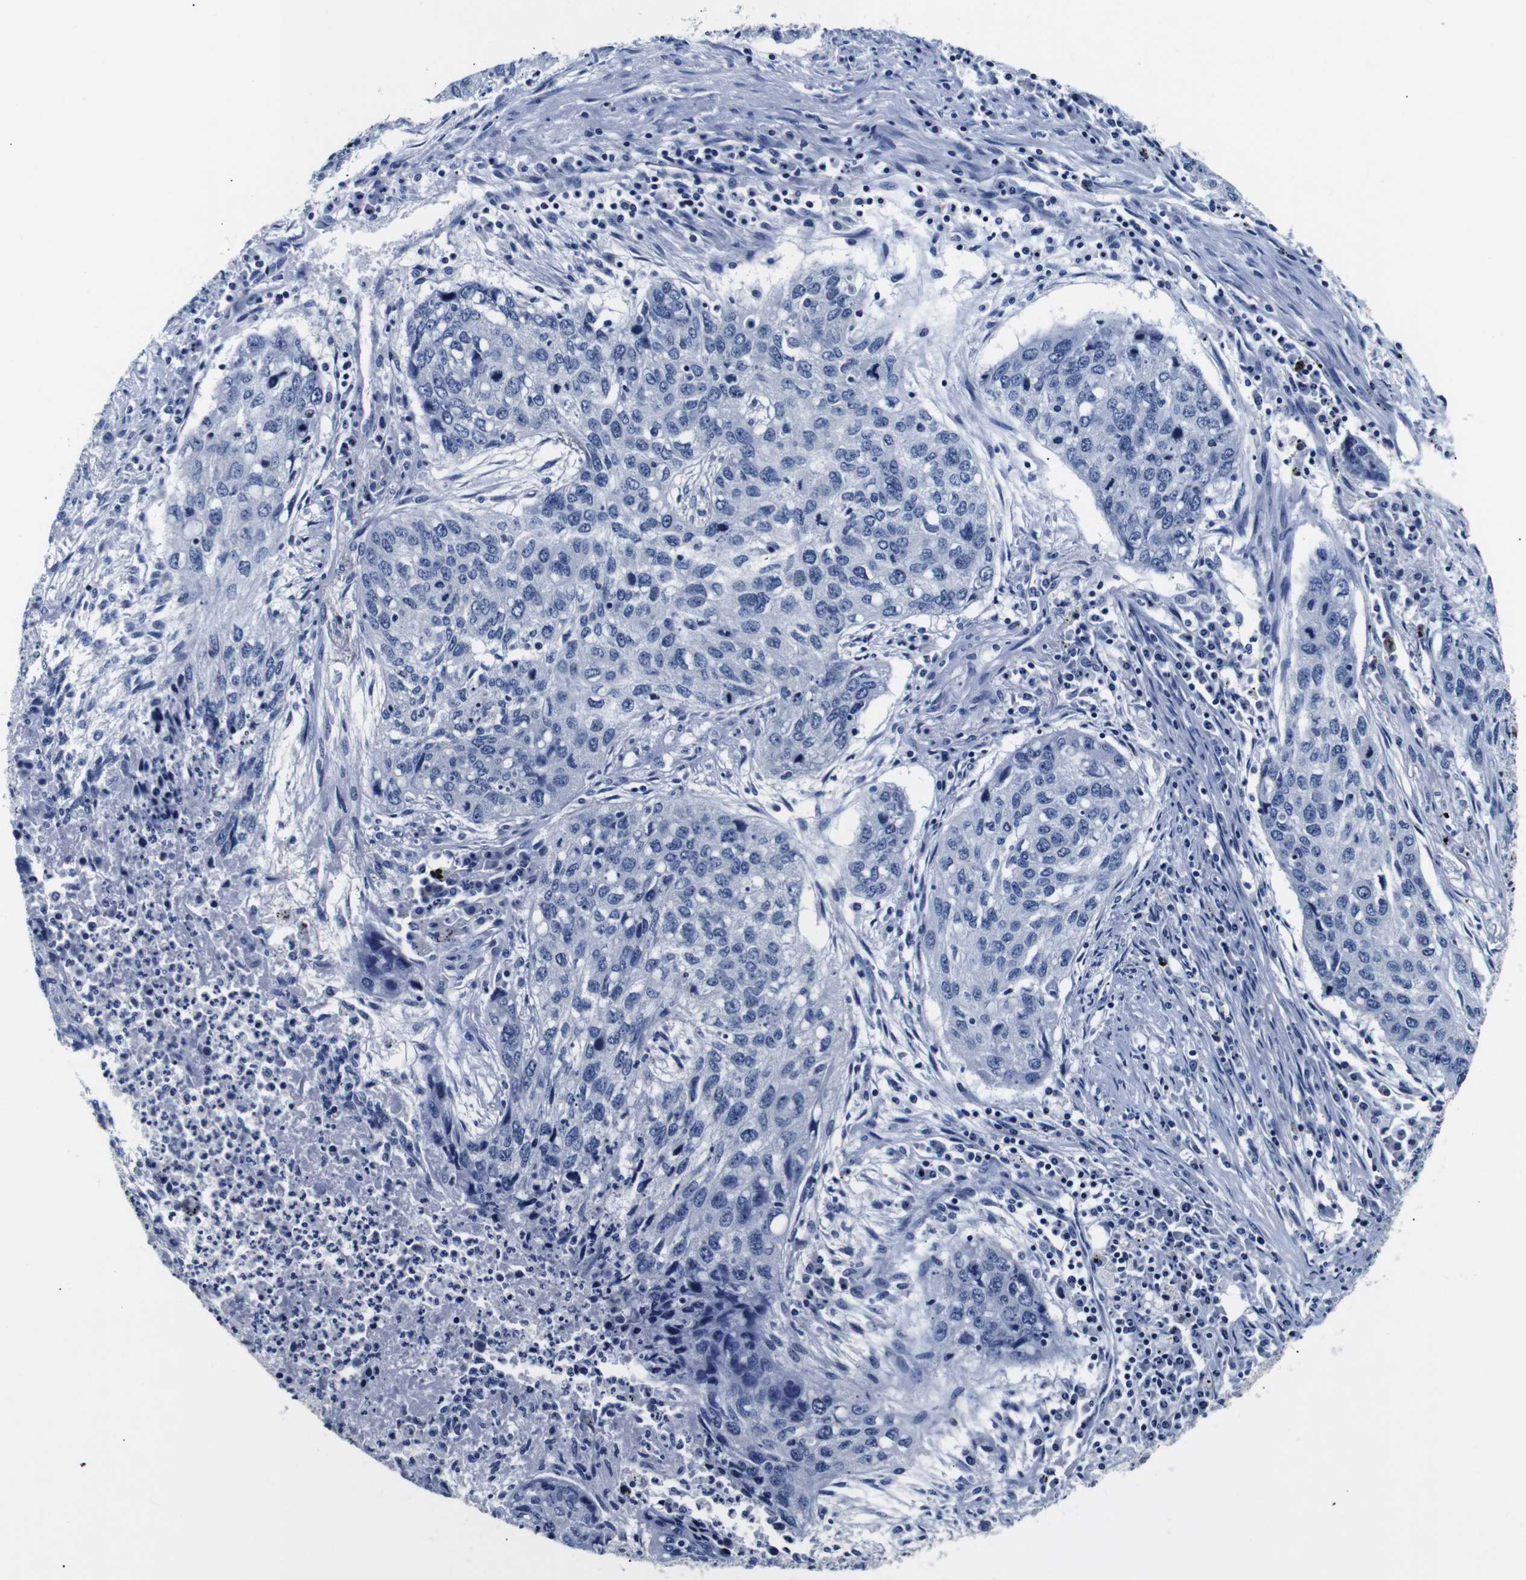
{"staining": {"intensity": "negative", "quantity": "none", "location": "none"}, "tissue": "lung cancer", "cell_type": "Tumor cells", "image_type": "cancer", "snomed": [{"axis": "morphology", "description": "Squamous cell carcinoma, NOS"}, {"axis": "topography", "description": "Lung"}], "caption": "The immunohistochemistry image has no significant positivity in tumor cells of lung cancer (squamous cell carcinoma) tissue.", "gene": "GAP43", "patient": {"sex": "female", "age": 63}}